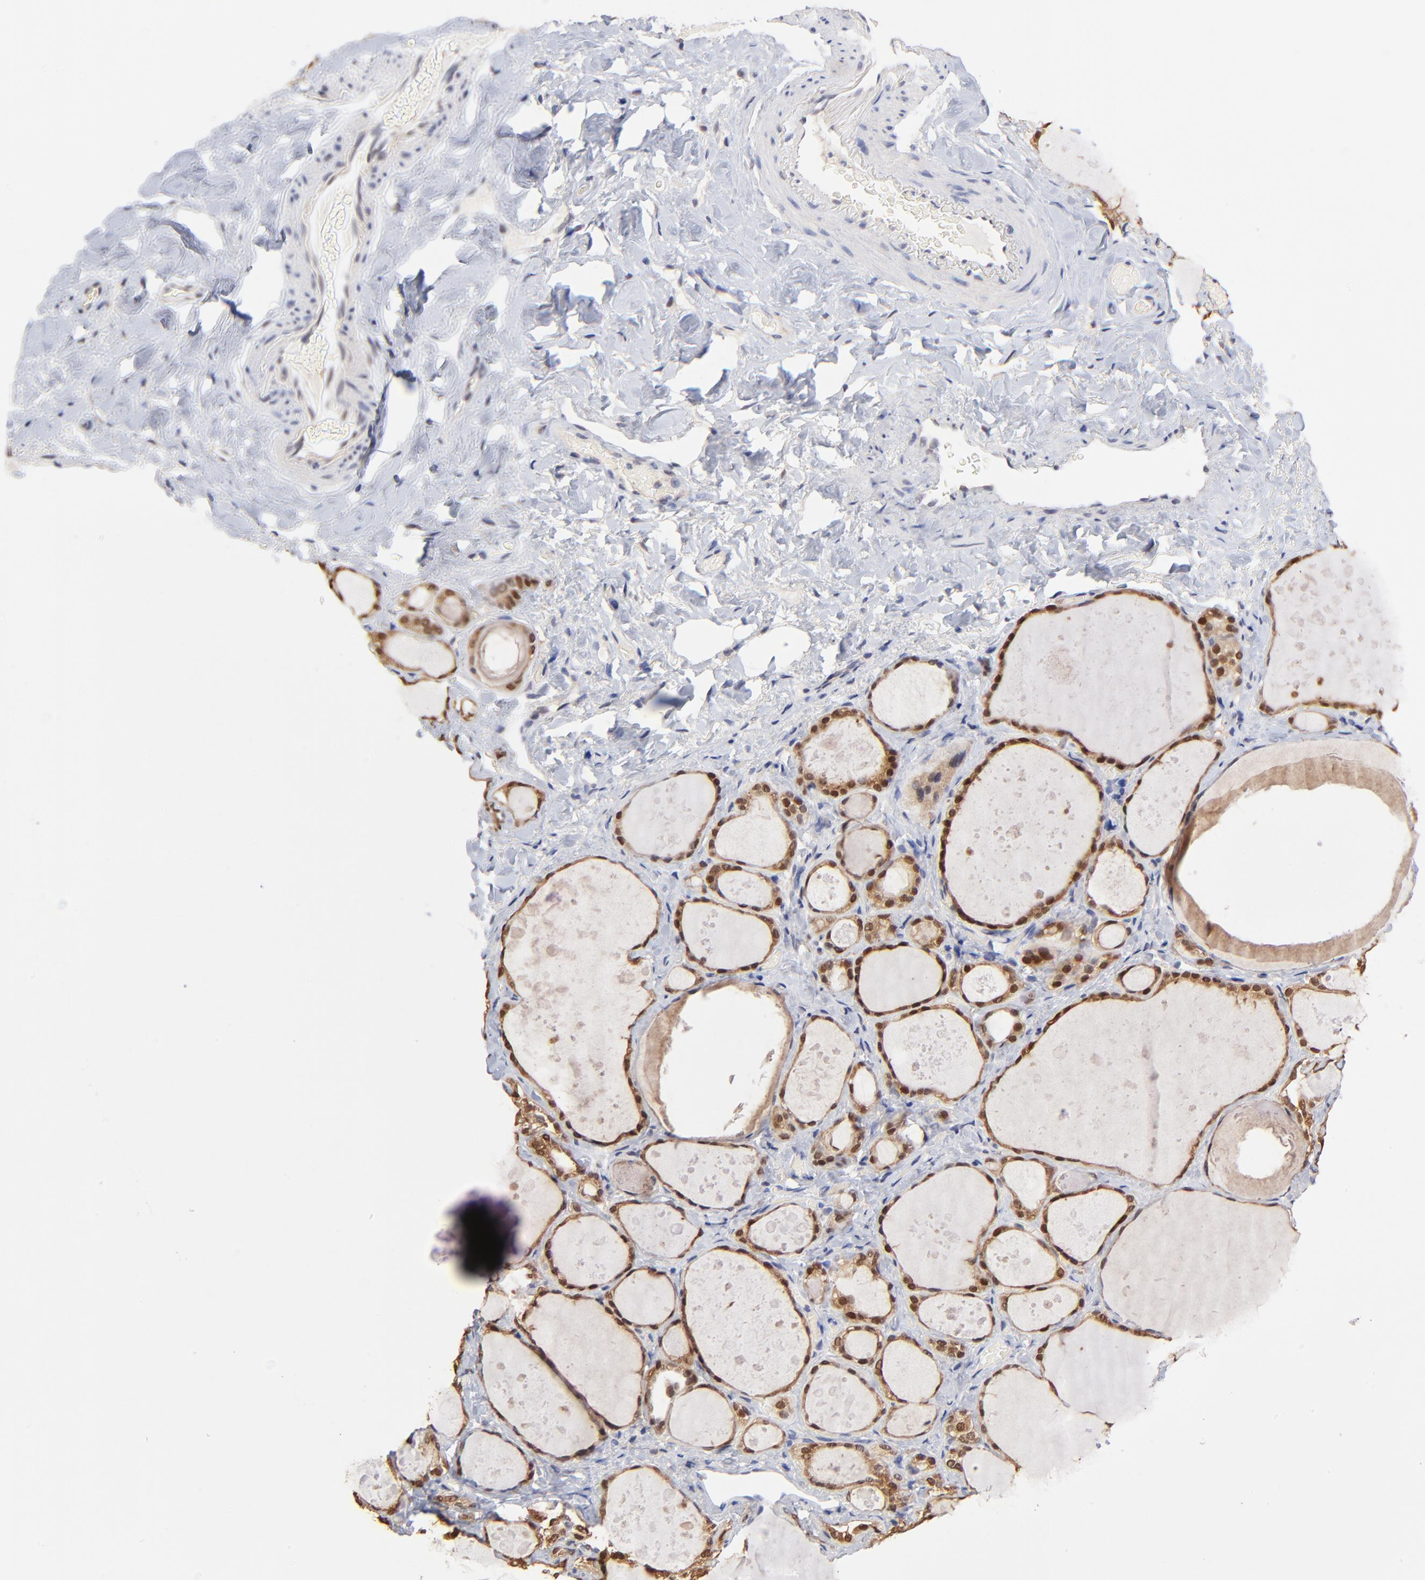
{"staining": {"intensity": "moderate", "quantity": ">75%", "location": "cytoplasmic/membranous,nuclear"}, "tissue": "thyroid gland", "cell_type": "Glandular cells", "image_type": "normal", "snomed": [{"axis": "morphology", "description": "Normal tissue, NOS"}, {"axis": "topography", "description": "Thyroid gland"}], "caption": "Protein staining of unremarkable thyroid gland demonstrates moderate cytoplasmic/membranous,nuclear positivity in about >75% of glandular cells.", "gene": "TXNL1", "patient": {"sex": "female", "age": 75}}